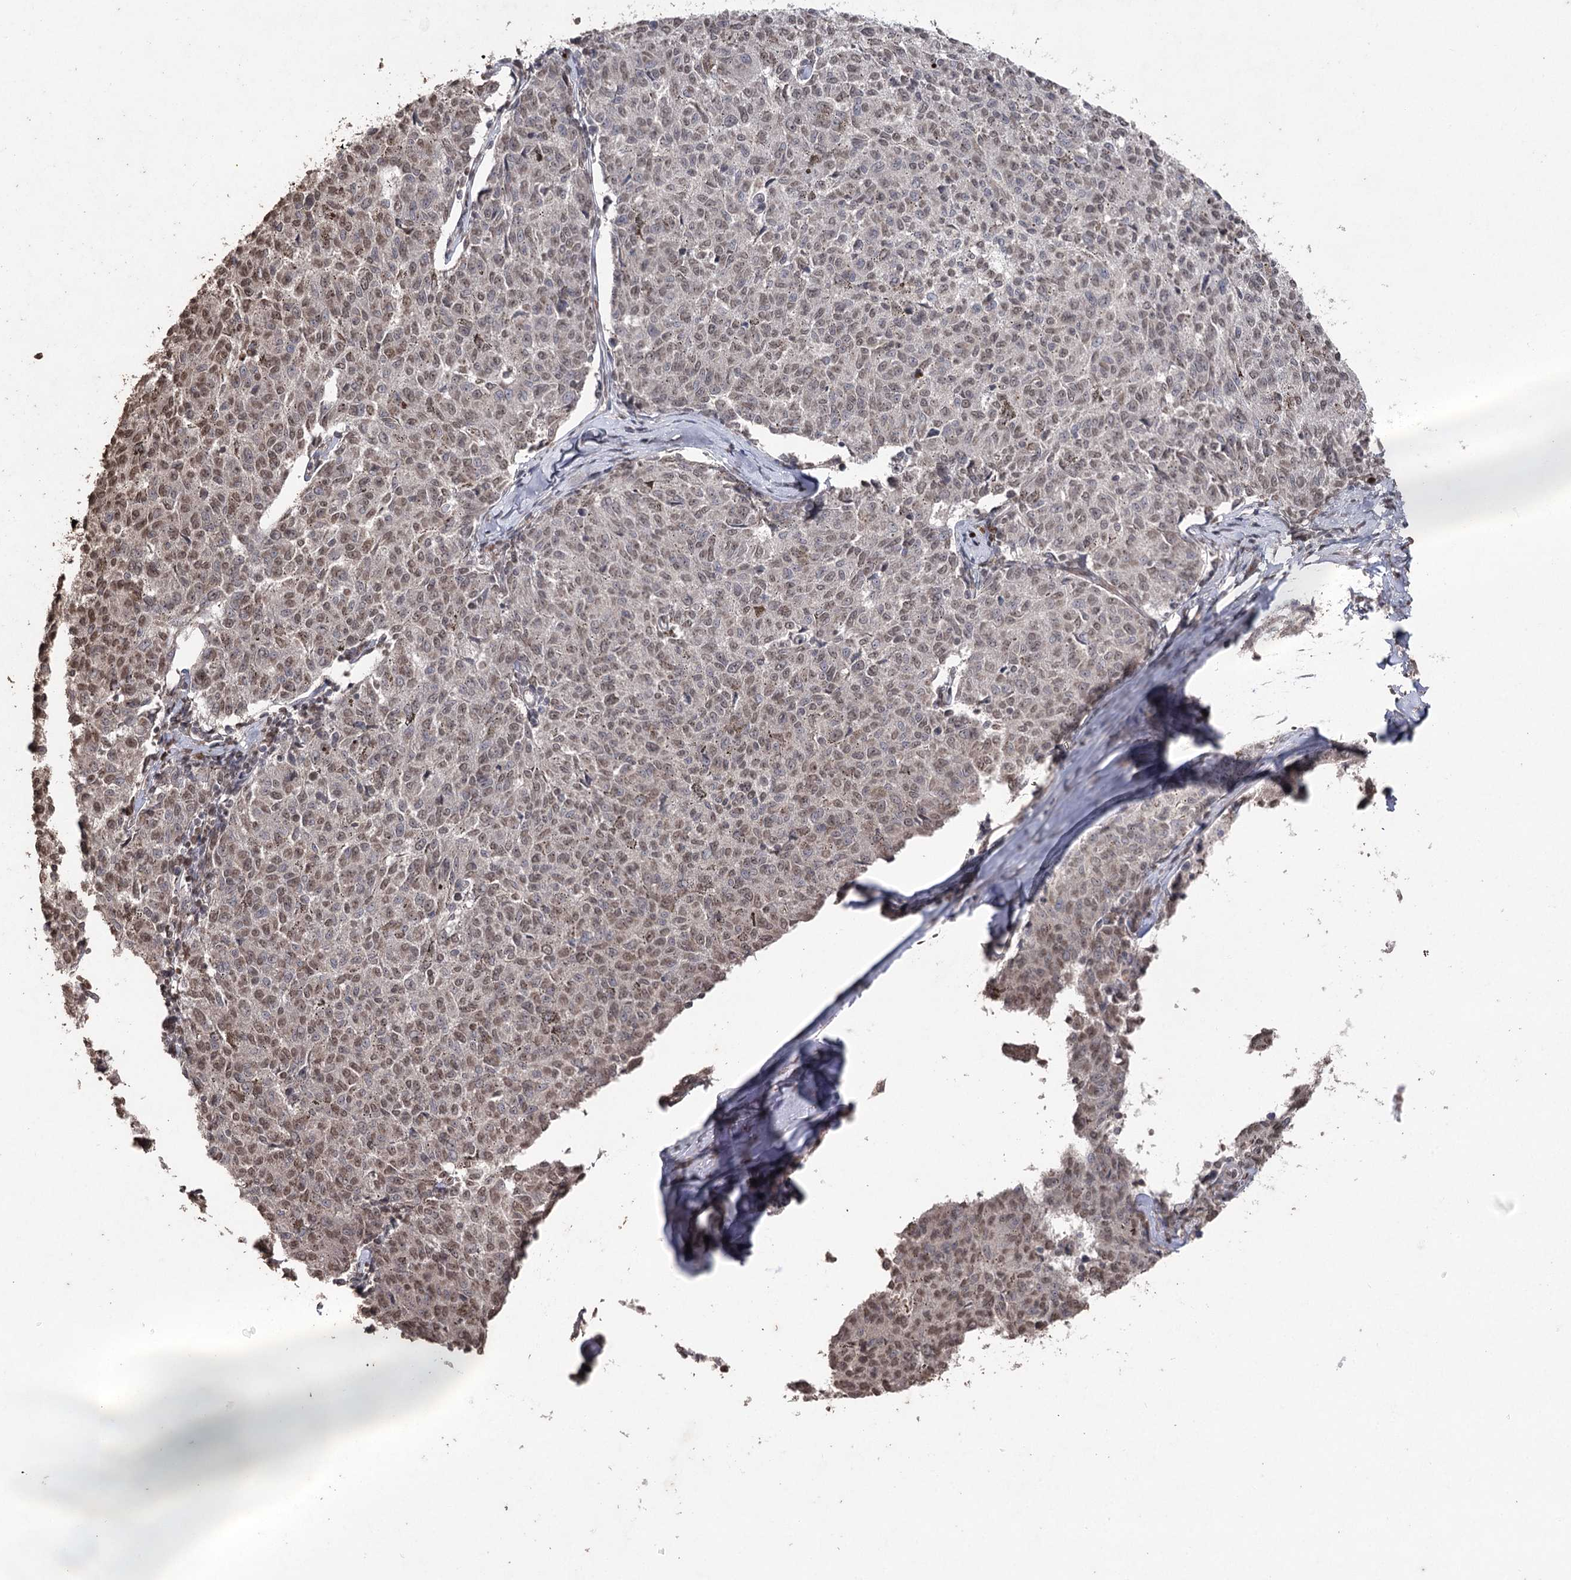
{"staining": {"intensity": "weak", "quantity": "25%-75%", "location": "nuclear"}, "tissue": "melanoma", "cell_type": "Tumor cells", "image_type": "cancer", "snomed": [{"axis": "morphology", "description": "Malignant melanoma, NOS"}, {"axis": "topography", "description": "Skin"}], "caption": "Weak nuclear expression for a protein is present in about 25%-75% of tumor cells of malignant melanoma using IHC.", "gene": "ATG14", "patient": {"sex": "female", "age": 72}}